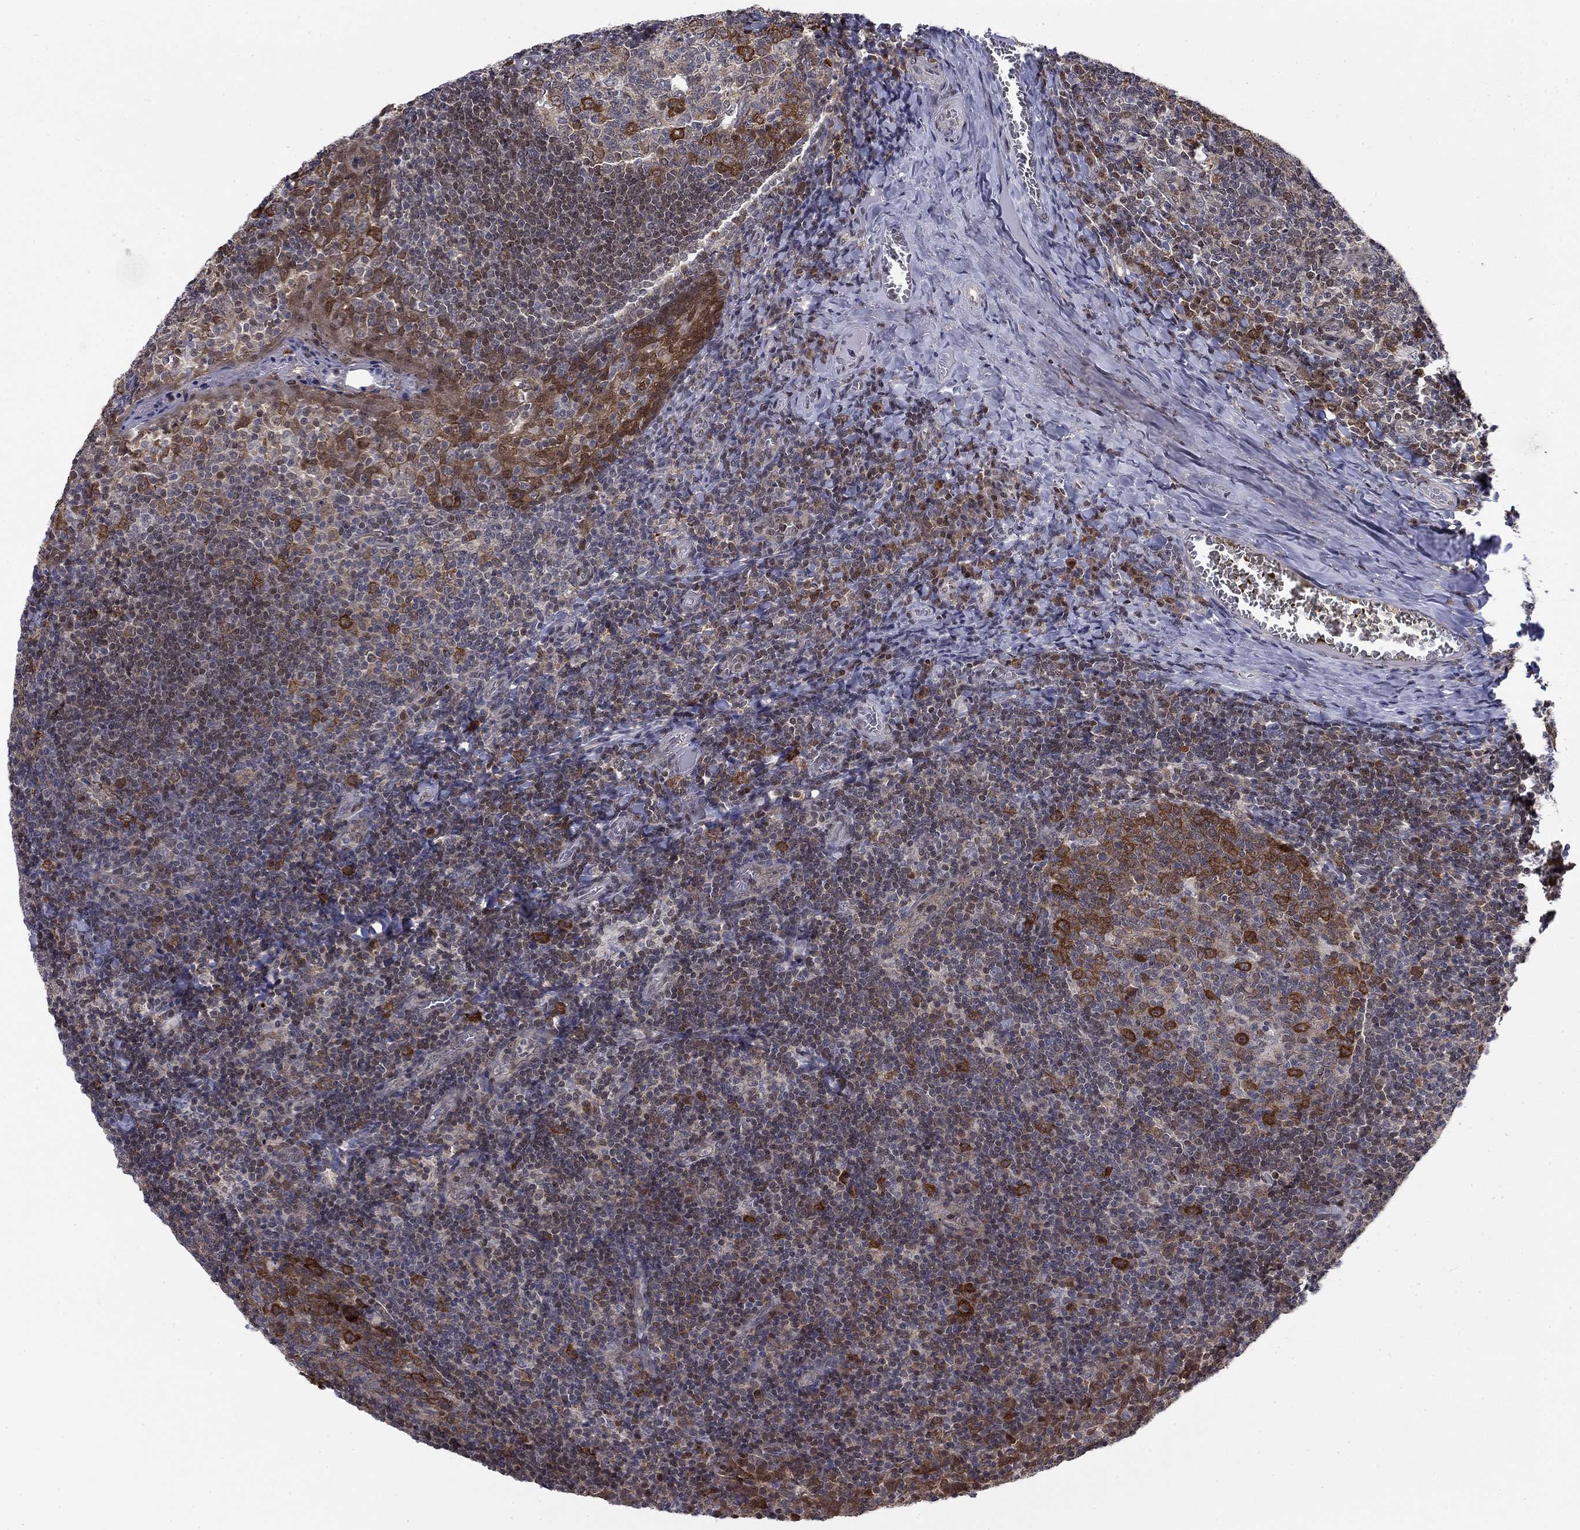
{"staining": {"intensity": "strong", "quantity": "<25%", "location": "cytoplasmic/membranous"}, "tissue": "tonsil", "cell_type": "Germinal center cells", "image_type": "normal", "snomed": [{"axis": "morphology", "description": "Normal tissue, NOS"}, {"axis": "topography", "description": "Tonsil"}], "caption": "Tonsil stained for a protein exhibits strong cytoplasmic/membranous positivity in germinal center cells. (Stains: DAB (3,3'-diaminobenzidine) in brown, nuclei in blue, Microscopy: brightfield microscopy at high magnification).", "gene": "FKBP4", "patient": {"sex": "female", "age": 13}}